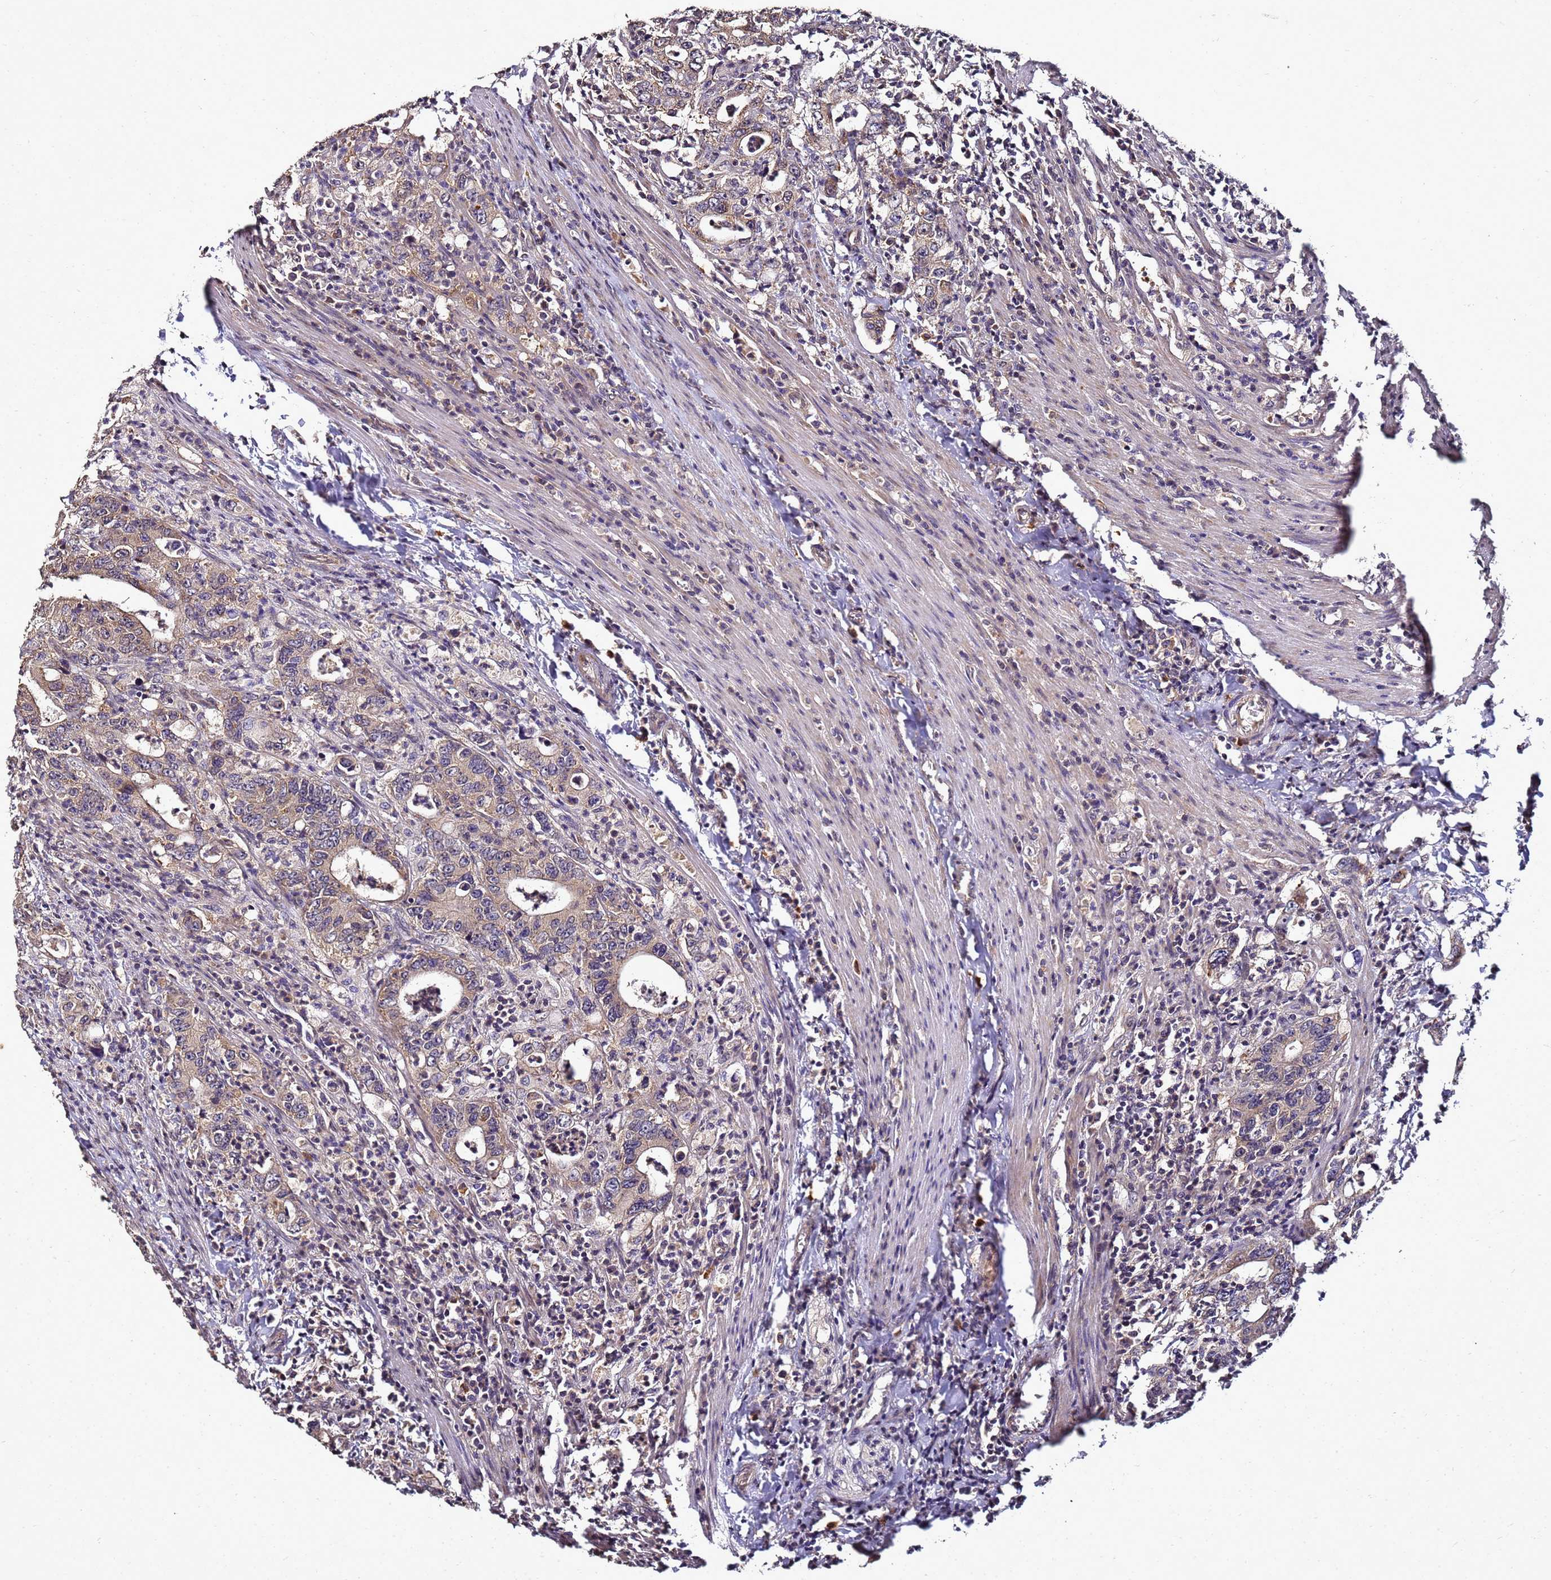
{"staining": {"intensity": "weak", "quantity": ">75%", "location": "cytoplasmic/membranous"}, "tissue": "colorectal cancer", "cell_type": "Tumor cells", "image_type": "cancer", "snomed": [{"axis": "morphology", "description": "Adenocarcinoma, NOS"}, {"axis": "topography", "description": "Colon"}], "caption": "Colorectal cancer (adenocarcinoma) tissue demonstrates weak cytoplasmic/membranous expression in about >75% of tumor cells, visualized by immunohistochemistry.", "gene": "ANKRD17", "patient": {"sex": "female", "age": 75}}